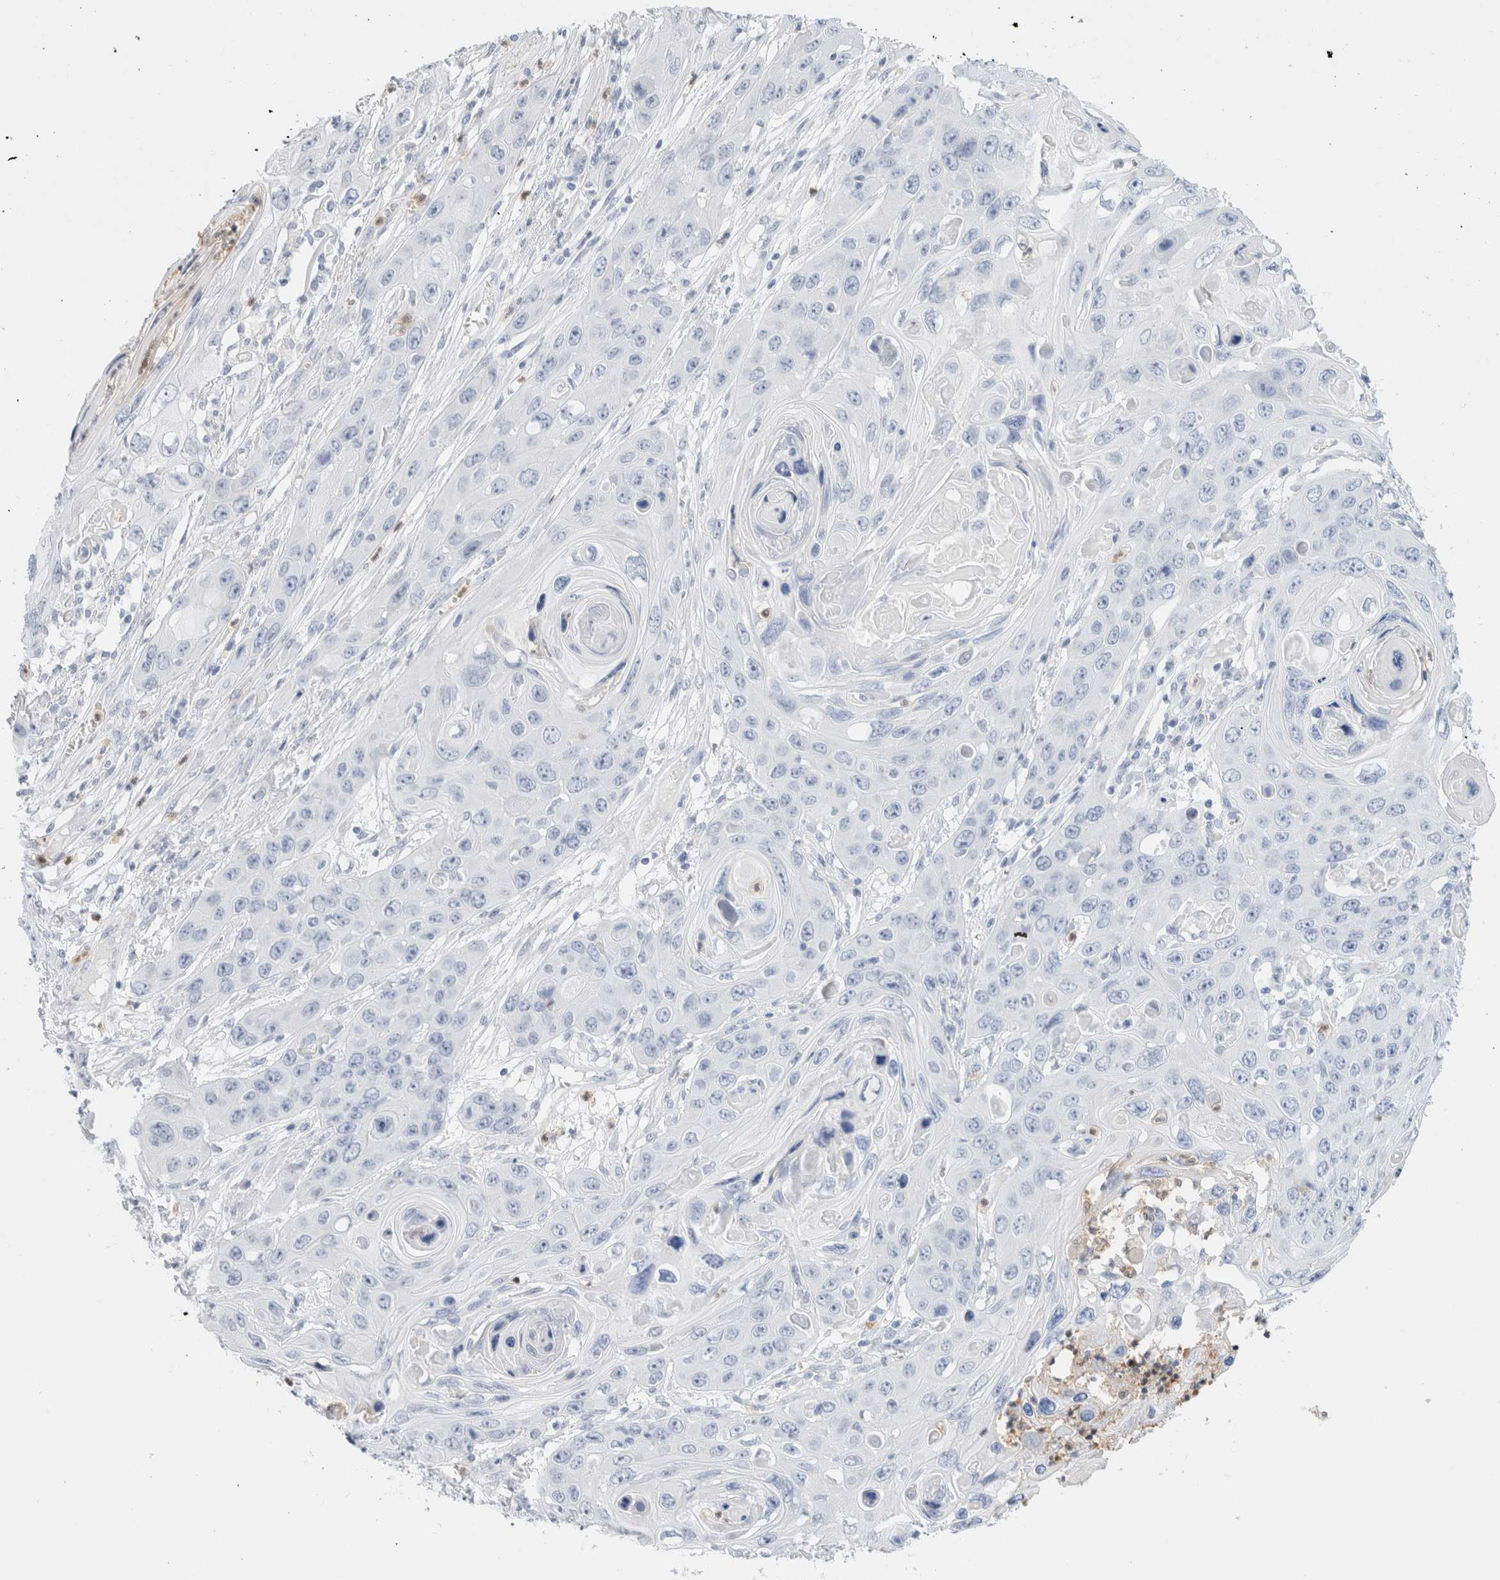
{"staining": {"intensity": "negative", "quantity": "none", "location": "none"}, "tissue": "skin cancer", "cell_type": "Tumor cells", "image_type": "cancer", "snomed": [{"axis": "morphology", "description": "Squamous cell carcinoma, NOS"}, {"axis": "topography", "description": "Skin"}], "caption": "Human squamous cell carcinoma (skin) stained for a protein using IHC reveals no staining in tumor cells.", "gene": "ARG1", "patient": {"sex": "male", "age": 55}}